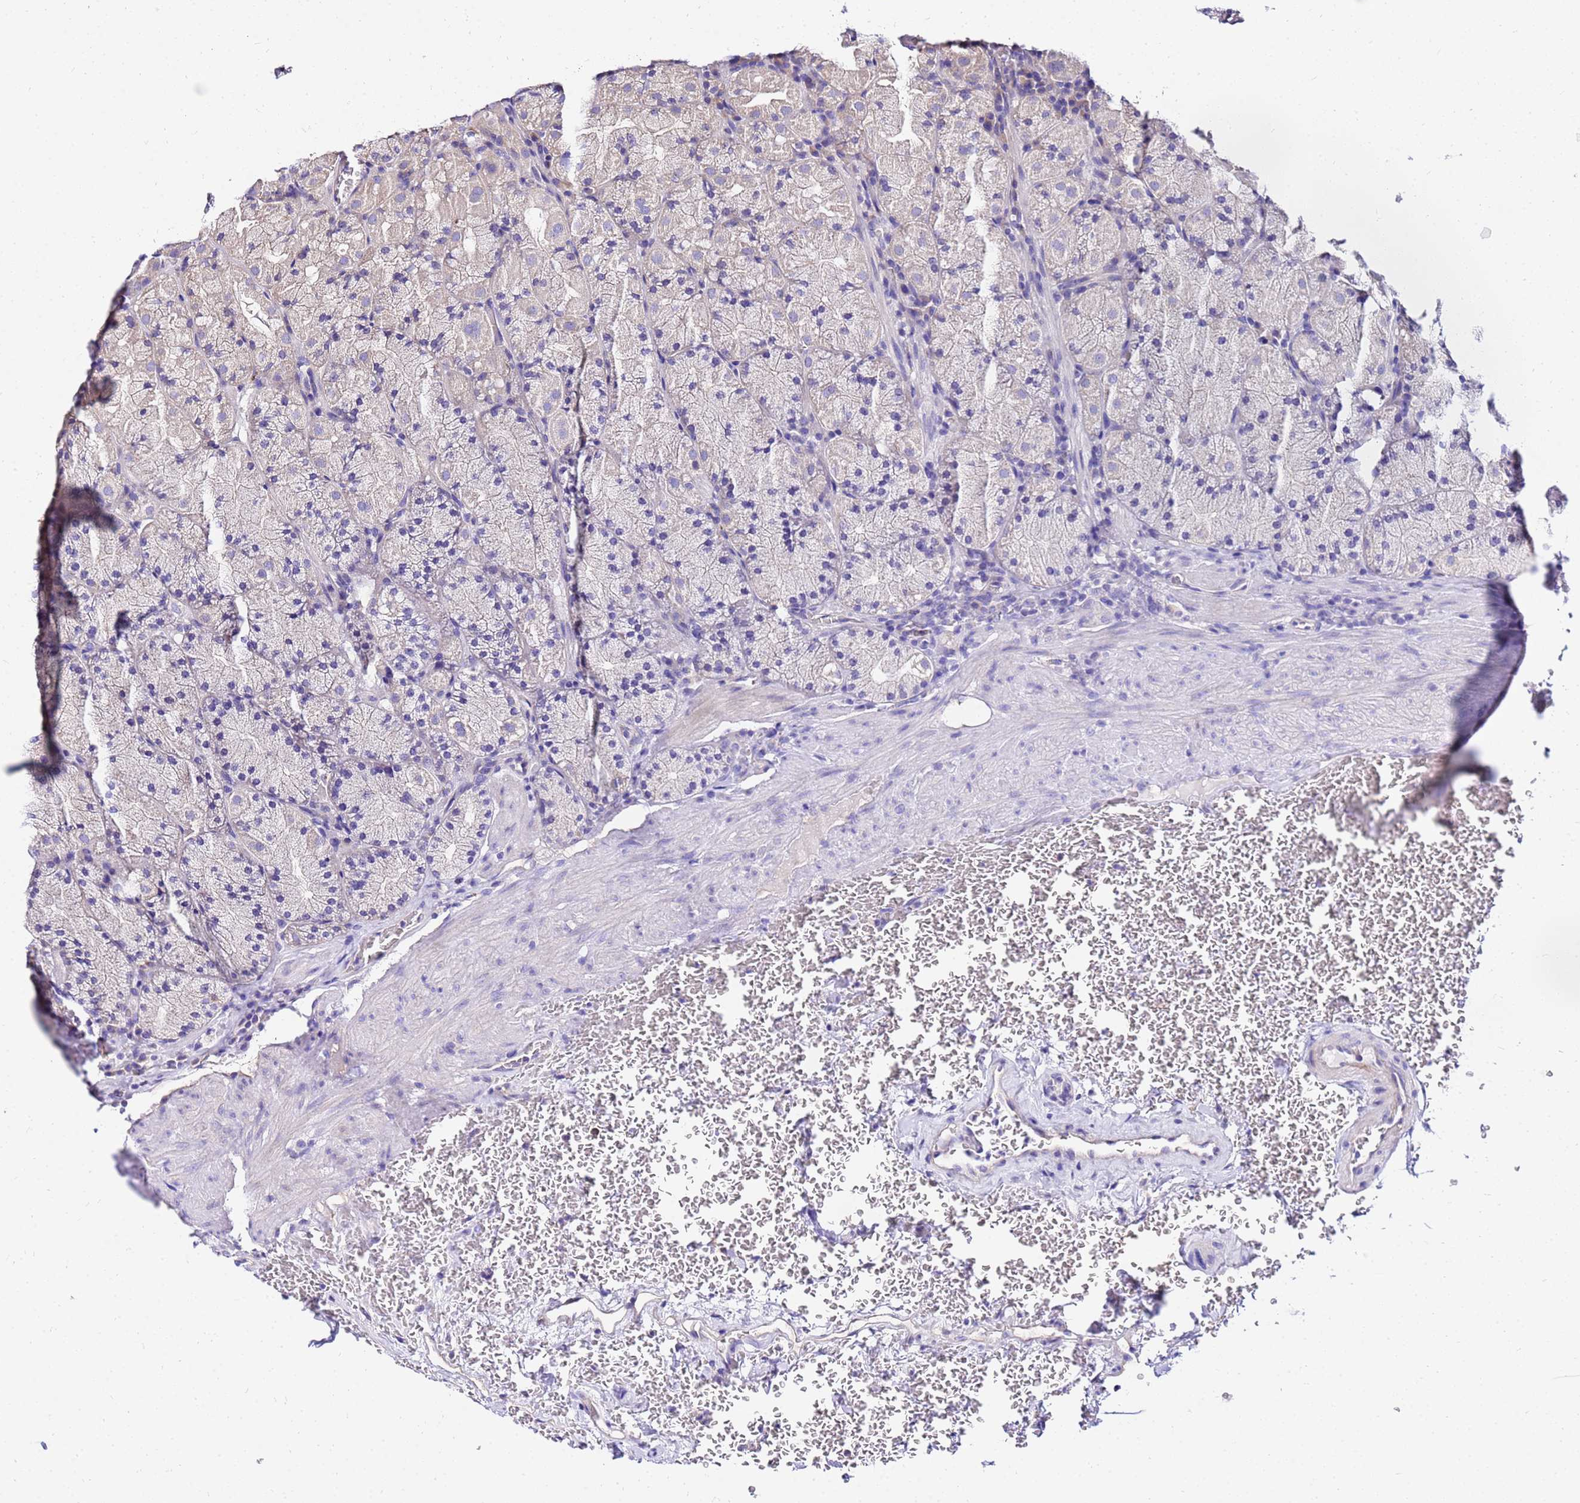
{"staining": {"intensity": "weak", "quantity": "25%-75%", "location": "cytoplasmic/membranous"}, "tissue": "stomach", "cell_type": "Glandular cells", "image_type": "normal", "snomed": [{"axis": "morphology", "description": "Normal tissue, NOS"}, {"axis": "topography", "description": "Stomach, upper"}, {"axis": "topography", "description": "Stomach, lower"}], "caption": "Protein expression analysis of benign stomach exhibits weak cytoplasmic/membranous positivity in approximately 25%-75% of glandular cells. (DAB IHC with brightfield microscopy, high magnification).", "gene": "HERC5", "patient": {"sex": "male", "age": 80}}